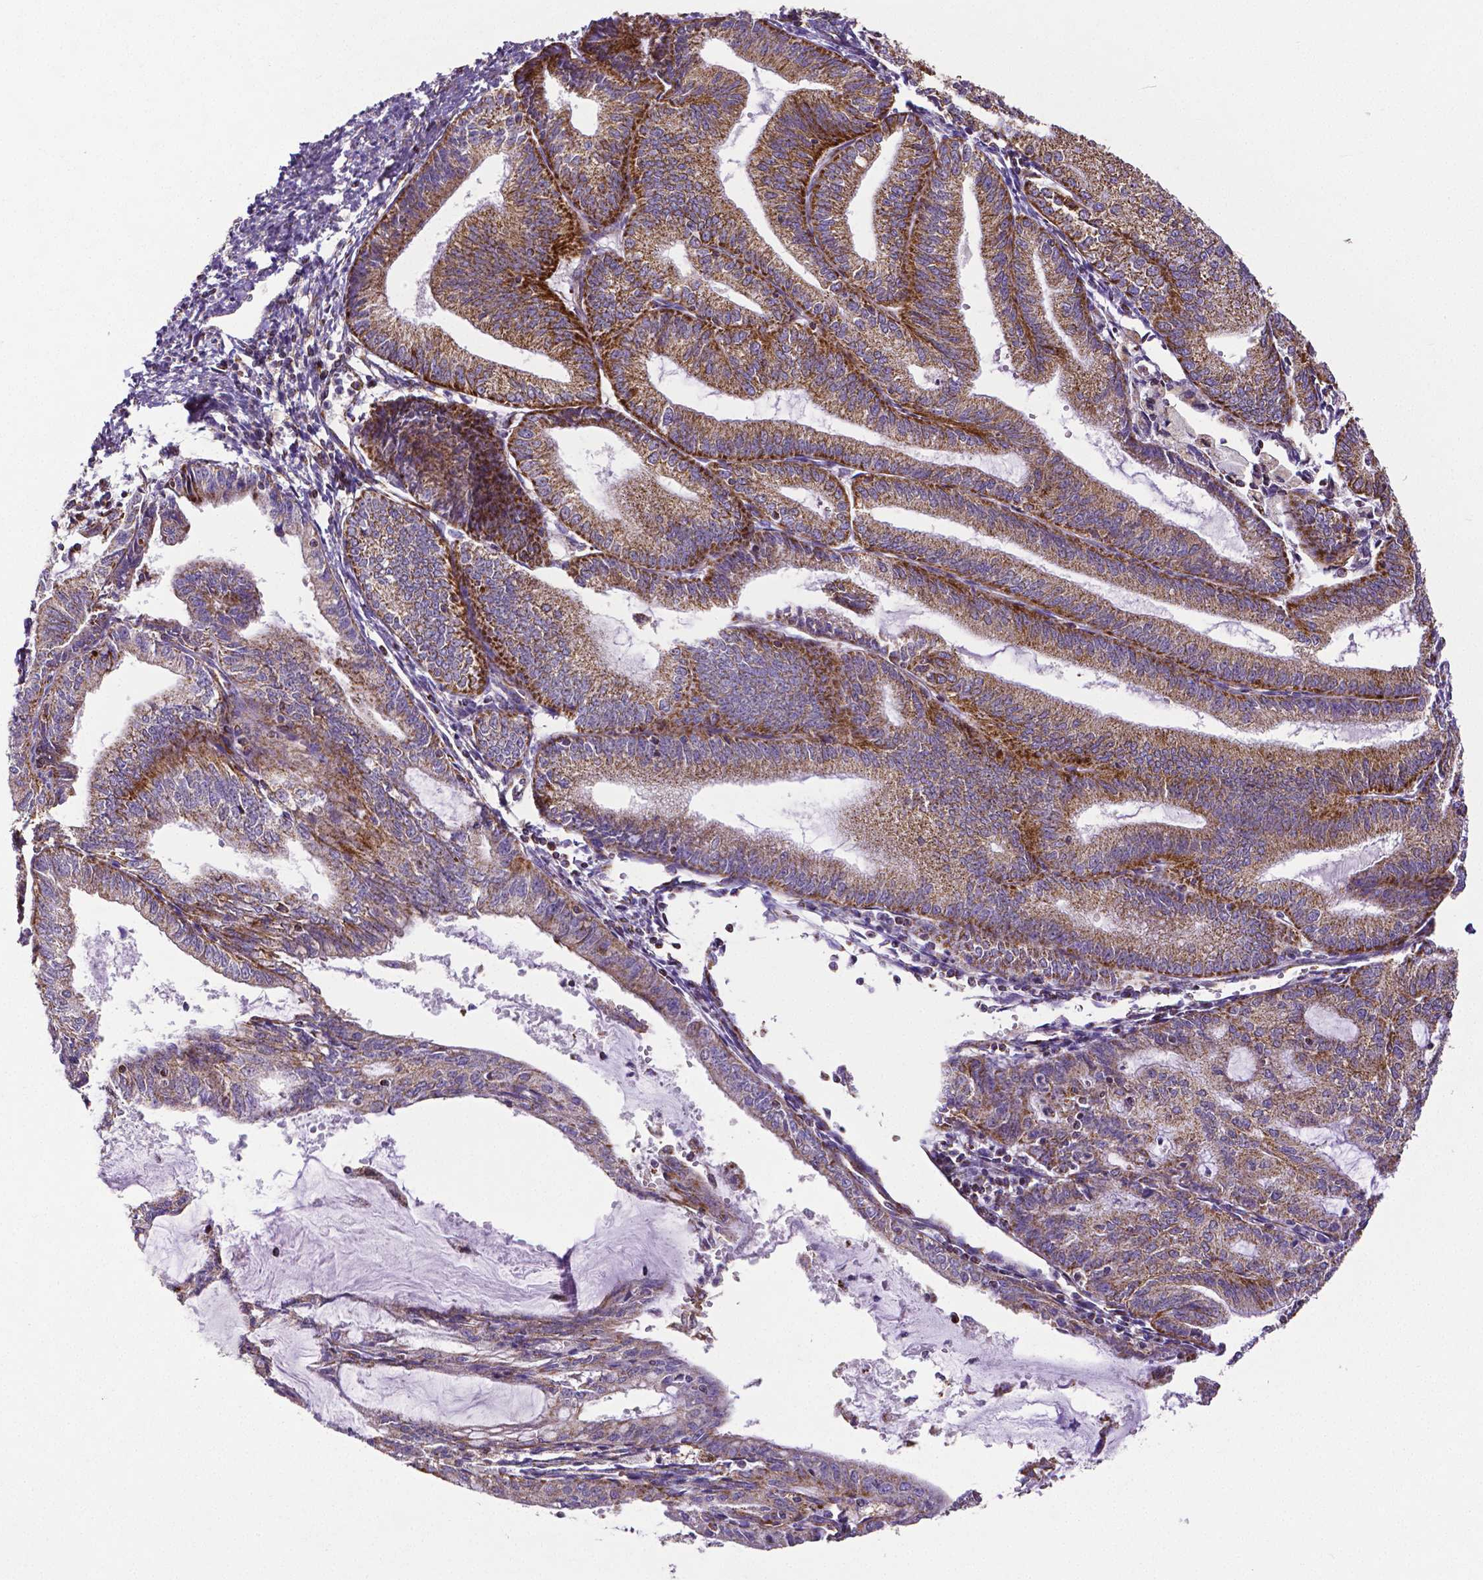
{"staining": {"intensity": "strong", "quantity": ">75%", "location": "cytoplasmic/membranous"}, "tissue": "endometrial cancer", "cell_type": "Tumor cells", "image_type": "cancer", "snomed": [{"axis": "morphology", "description": "Adenocarcinoma, NOS"}, {"axis": "topography", "description": "Endometrium"}], "caption": "Immunohistochemical staining of endometrial cancer reveals high levels of strong cytoplasmic/membranous expression in approximately >75% of tumor cells.", "gene": "MACC1", "patient": {"sex": "female", "age": 70}}